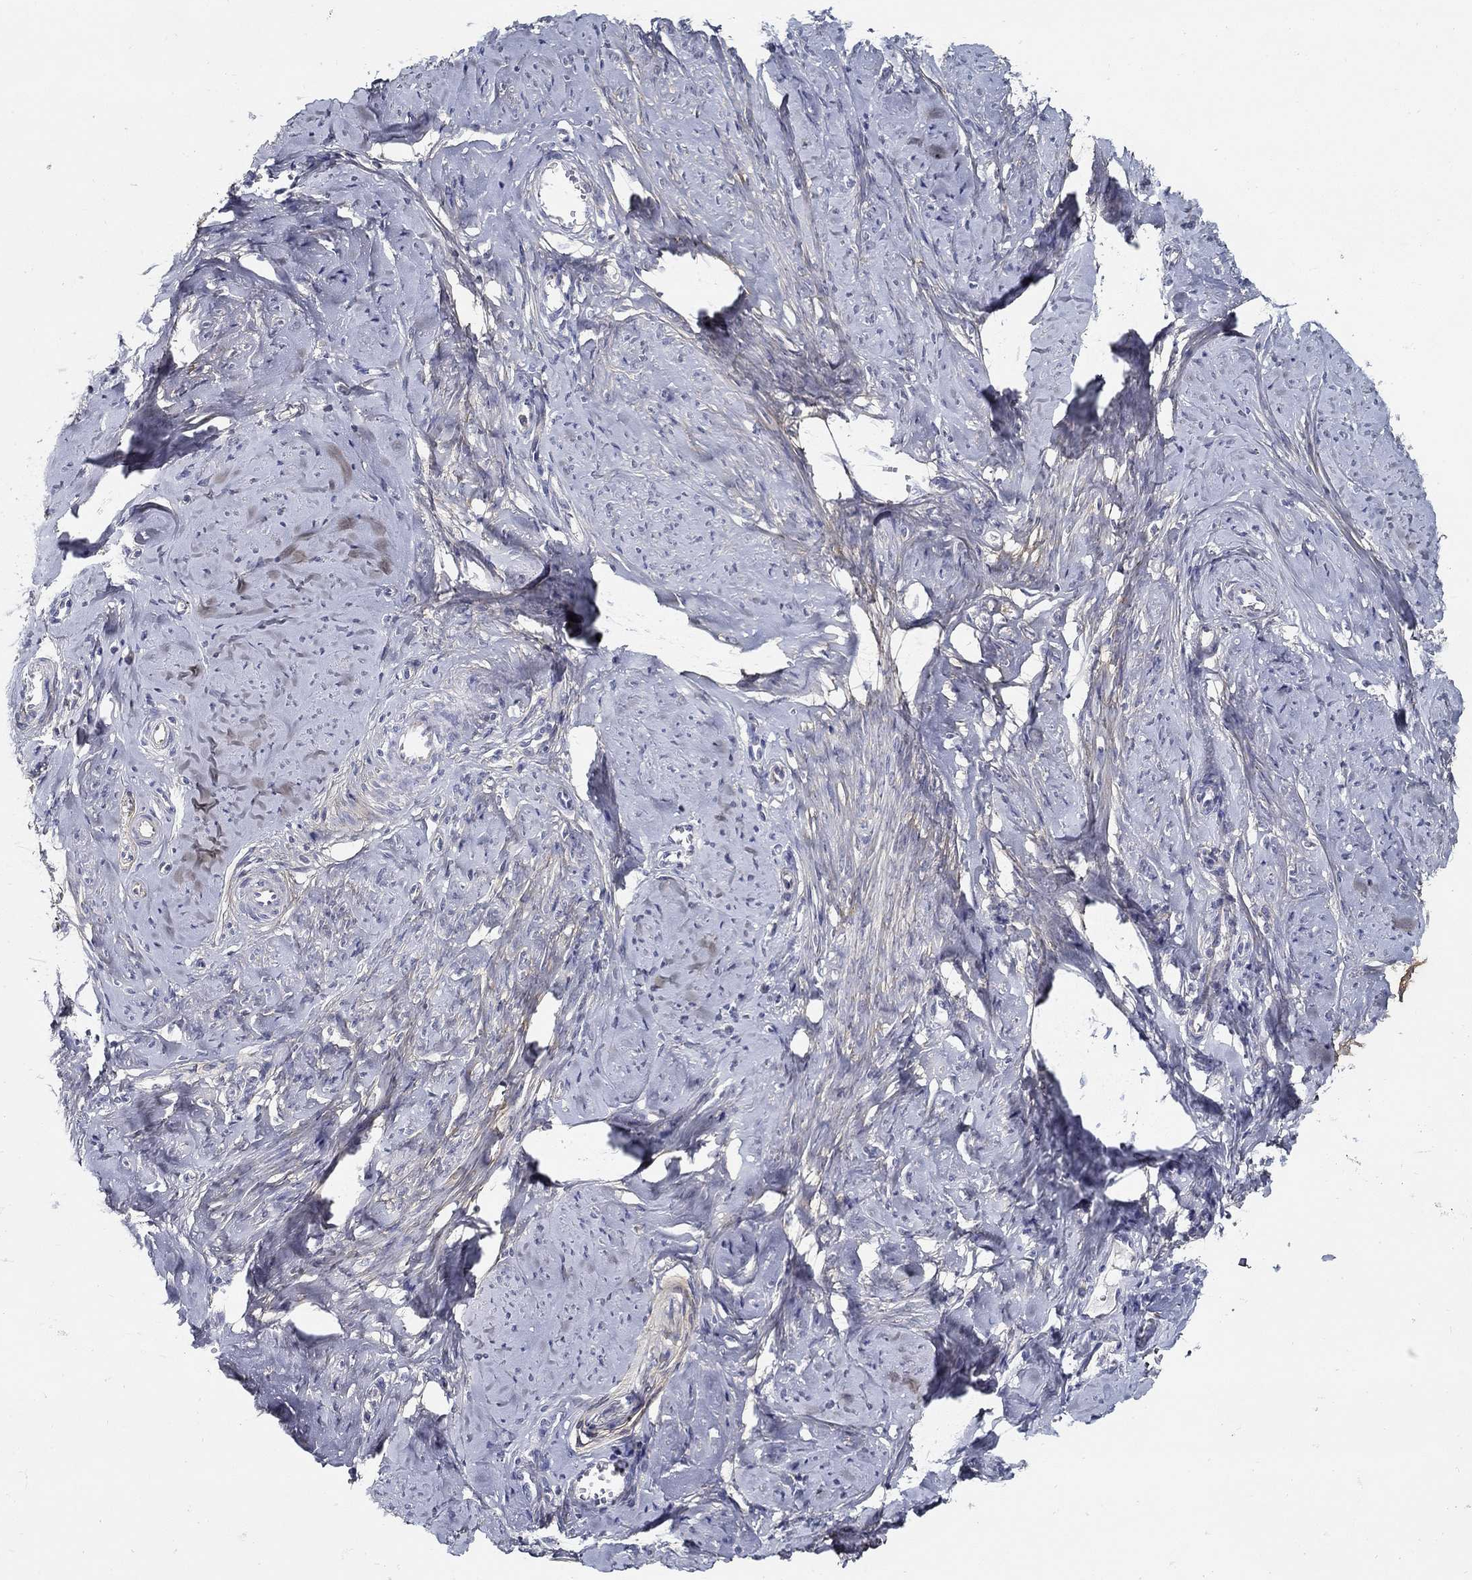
{"staining": {"intensity": "negative", "quantity": "none", "location": "none"}, "tissue": "smooth muscle", "cell_type": "Smooth muscle cells", "image_type": "normal", "snomed": [{"axis": "morphology", "description": "Normal tissue, NOS"}, {"axis": "topography", "description": "Smooth muscle"}], "caption": "A high-resolution histopathology image shows immunohistochemistry (IHC) staining of unremarkable smooth muscle, which shows no significant staining in smooth muscle cells.", "gene": "TGFBI", "patient": {"sex": "female", "age": 48}}